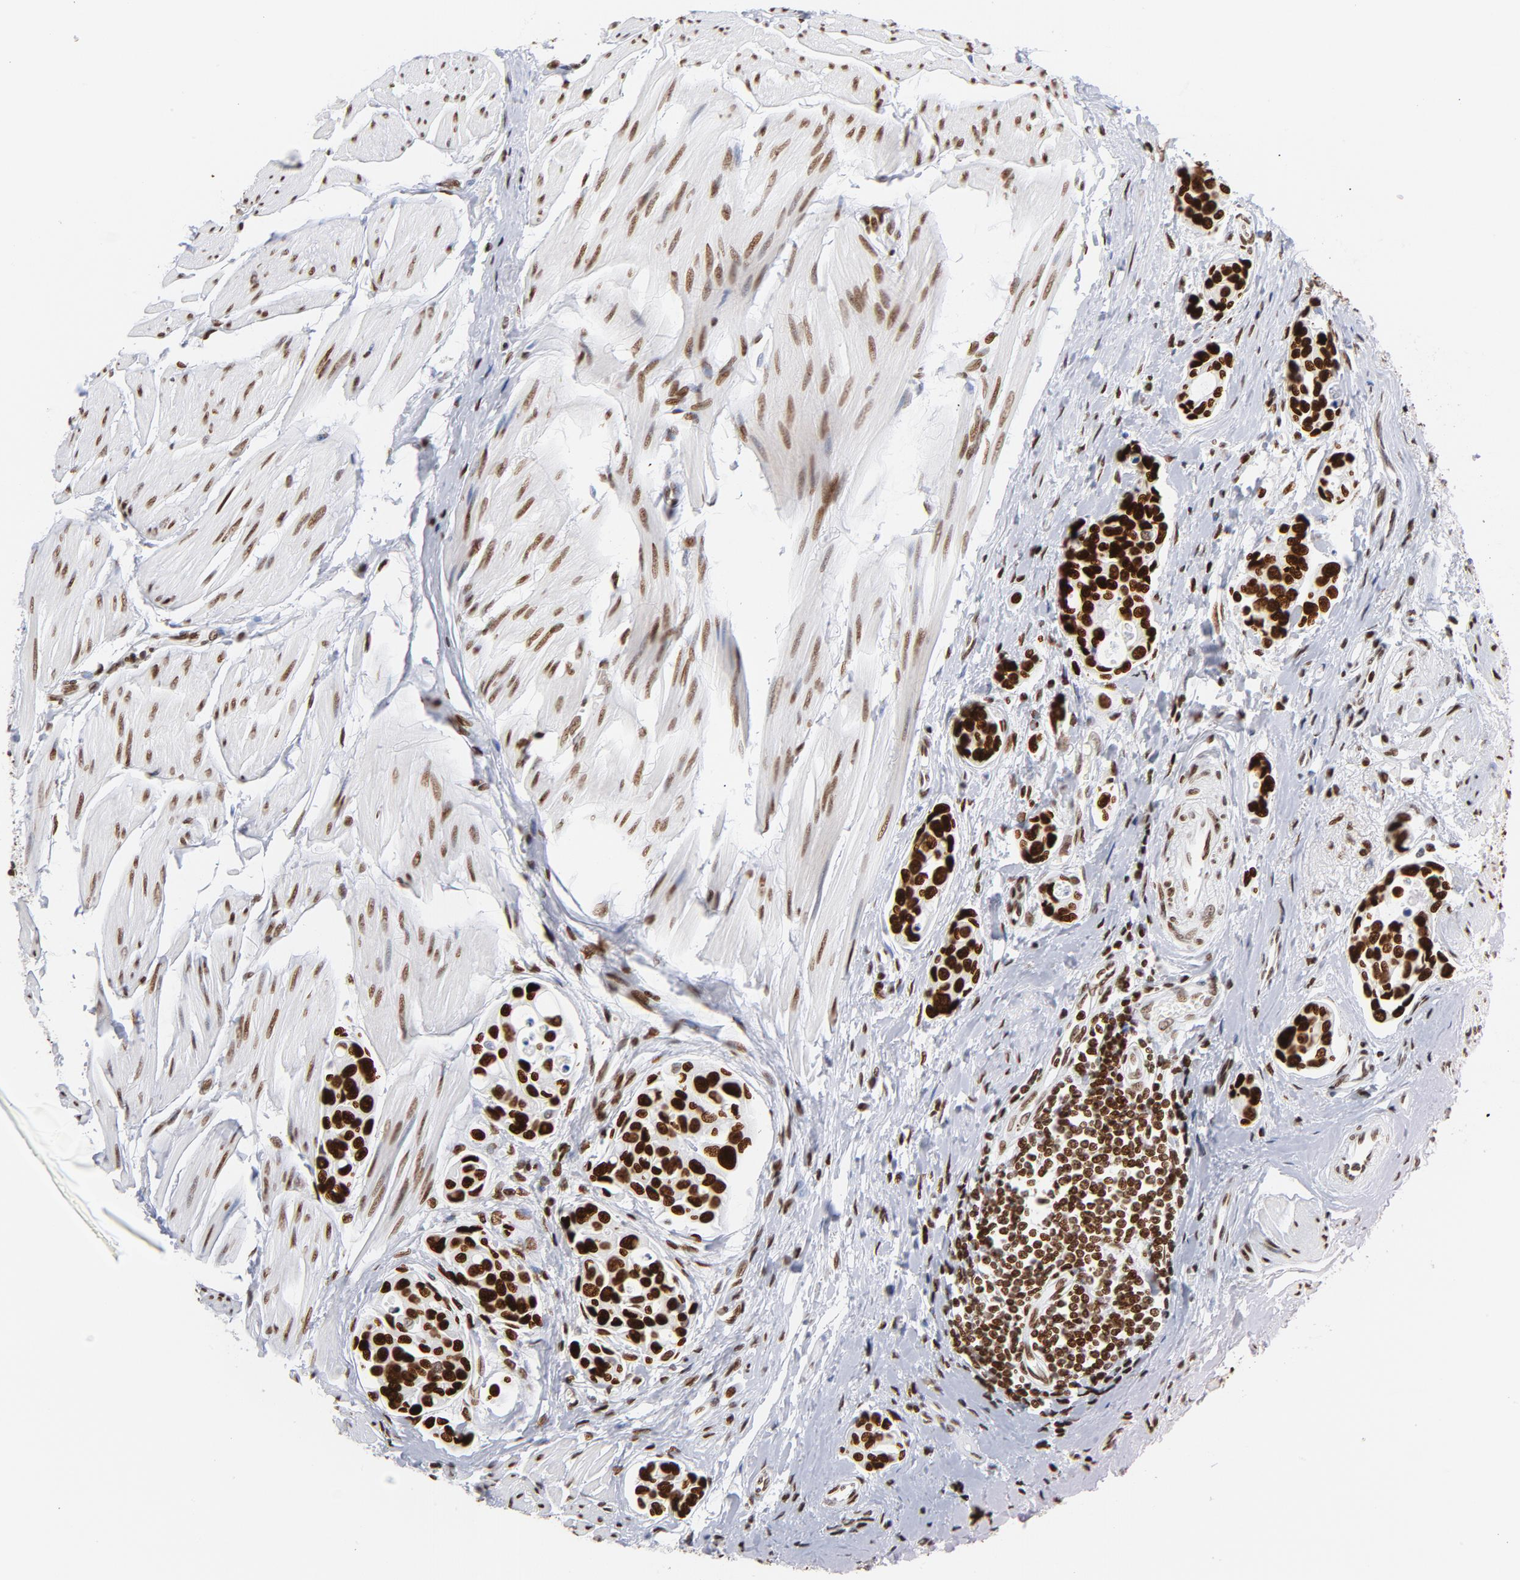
{"staining": {"intensity": "strong", "quantity": ">75%", "location": "nuclear"}, "tissue": "urothelial cancer", "cell_type": "Tumor cells", "image_type": "cancer", "snomed": [{"axis": "morphology", "description": "Urothelial carcinoma, High grade"}, {"axis": "topography", "description": "Urinary bladder"}], "caption": "The histopathology image displays a brown stain indicating the presence of a protein in the nuclear of tumor cells in urothelial cancer. Using DAB (brown) and hematoxylin (blue) stains, captured at high magnification using brightfield microscopy.", "gene": "TOP2B", "patient": {"sex": "male", "age": 78}}